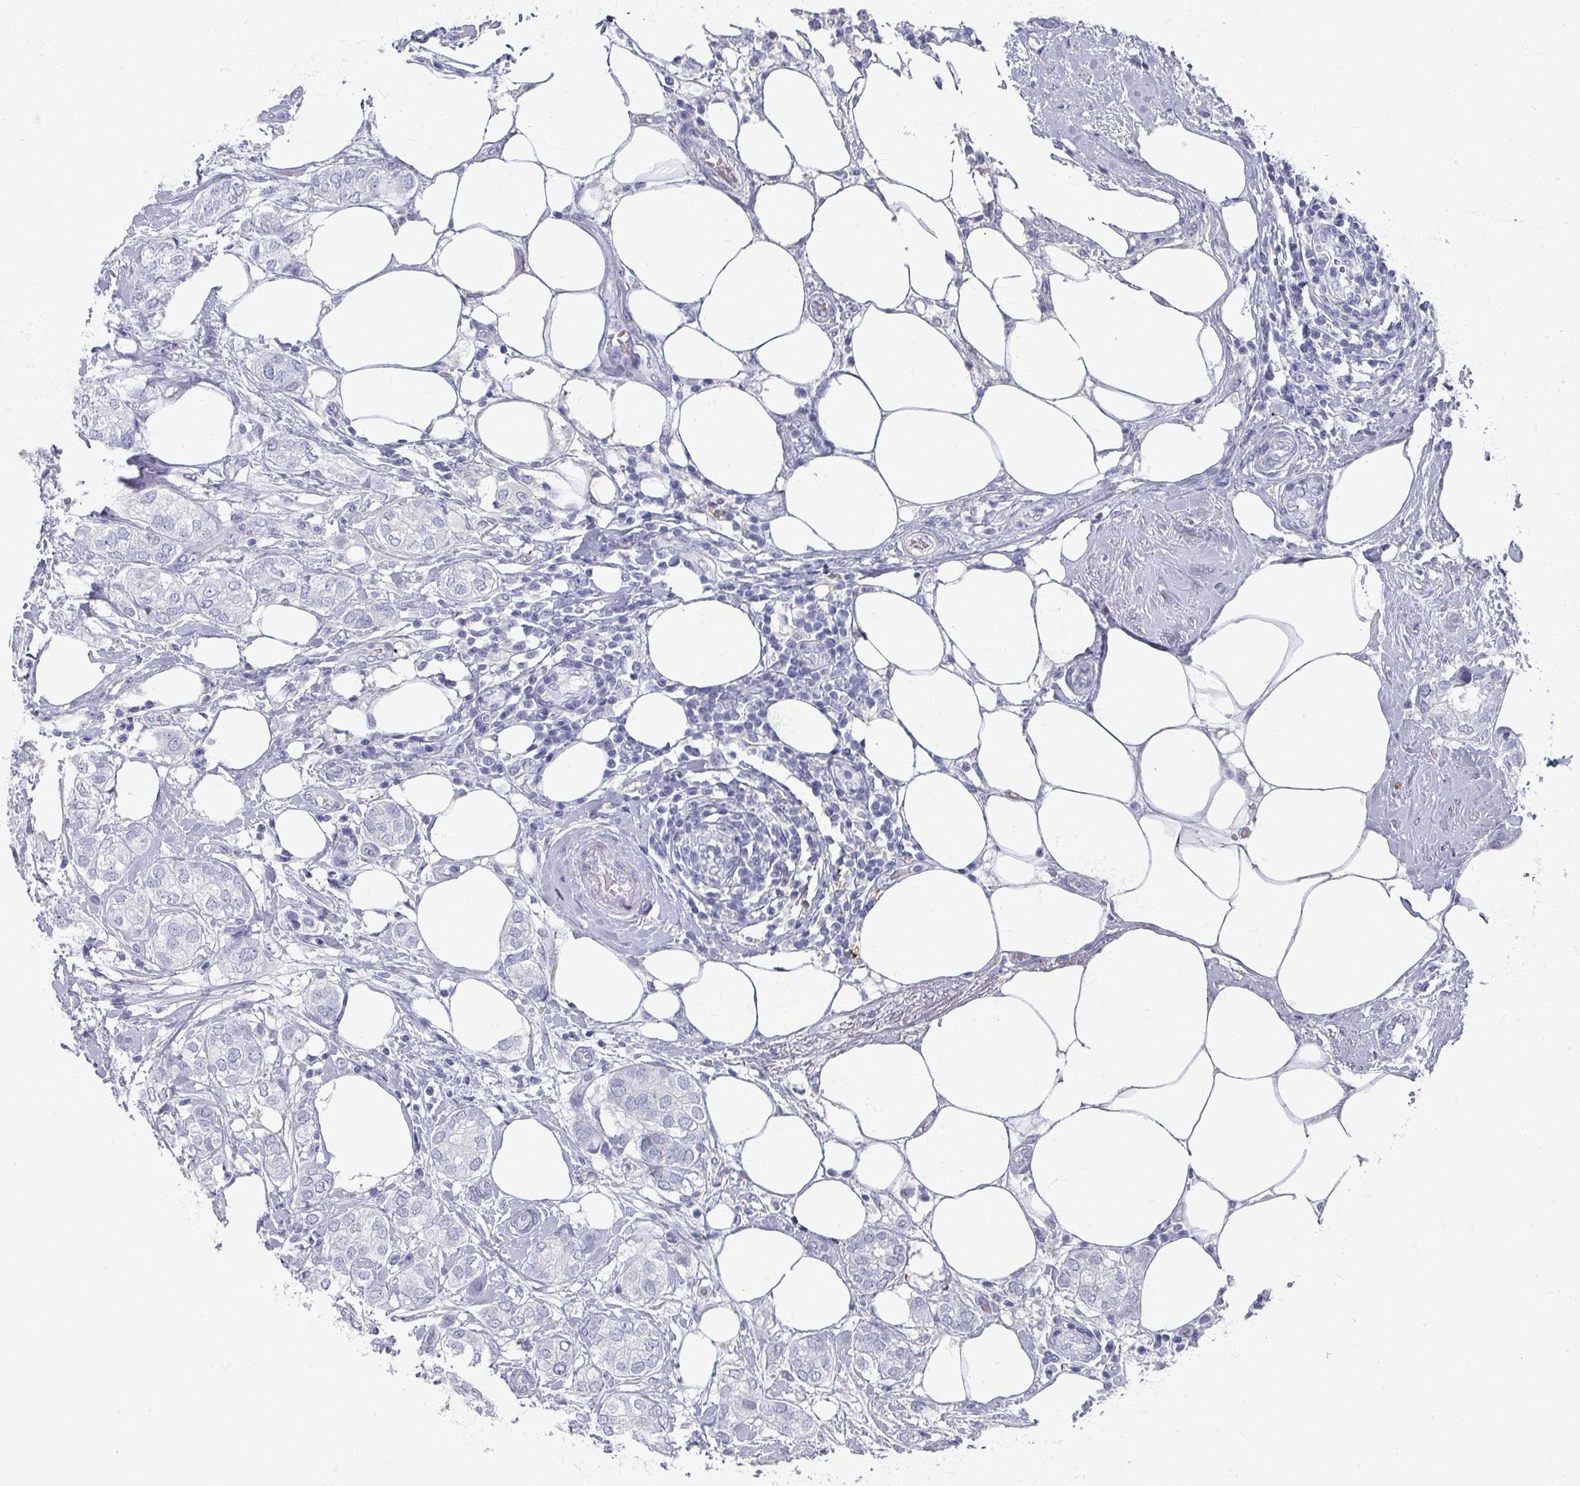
{"staining": {"intensity": "negative", "quantity": "none", "location": "none"}, "tissue": "breast cancer", "cell_type": "Tumor cells", "image_type": "cancer", "snomed": [{"axis": "morphology", "description": "Duct carcinoma"}, {"axis": "topography", "description": "Breast"}], "caption": "The image reveals no significant expression in tumor cells of breast infiltrating ductal carcinoma.", "gene": "OMG", "patient": {"sex": "female", "age": 73}}